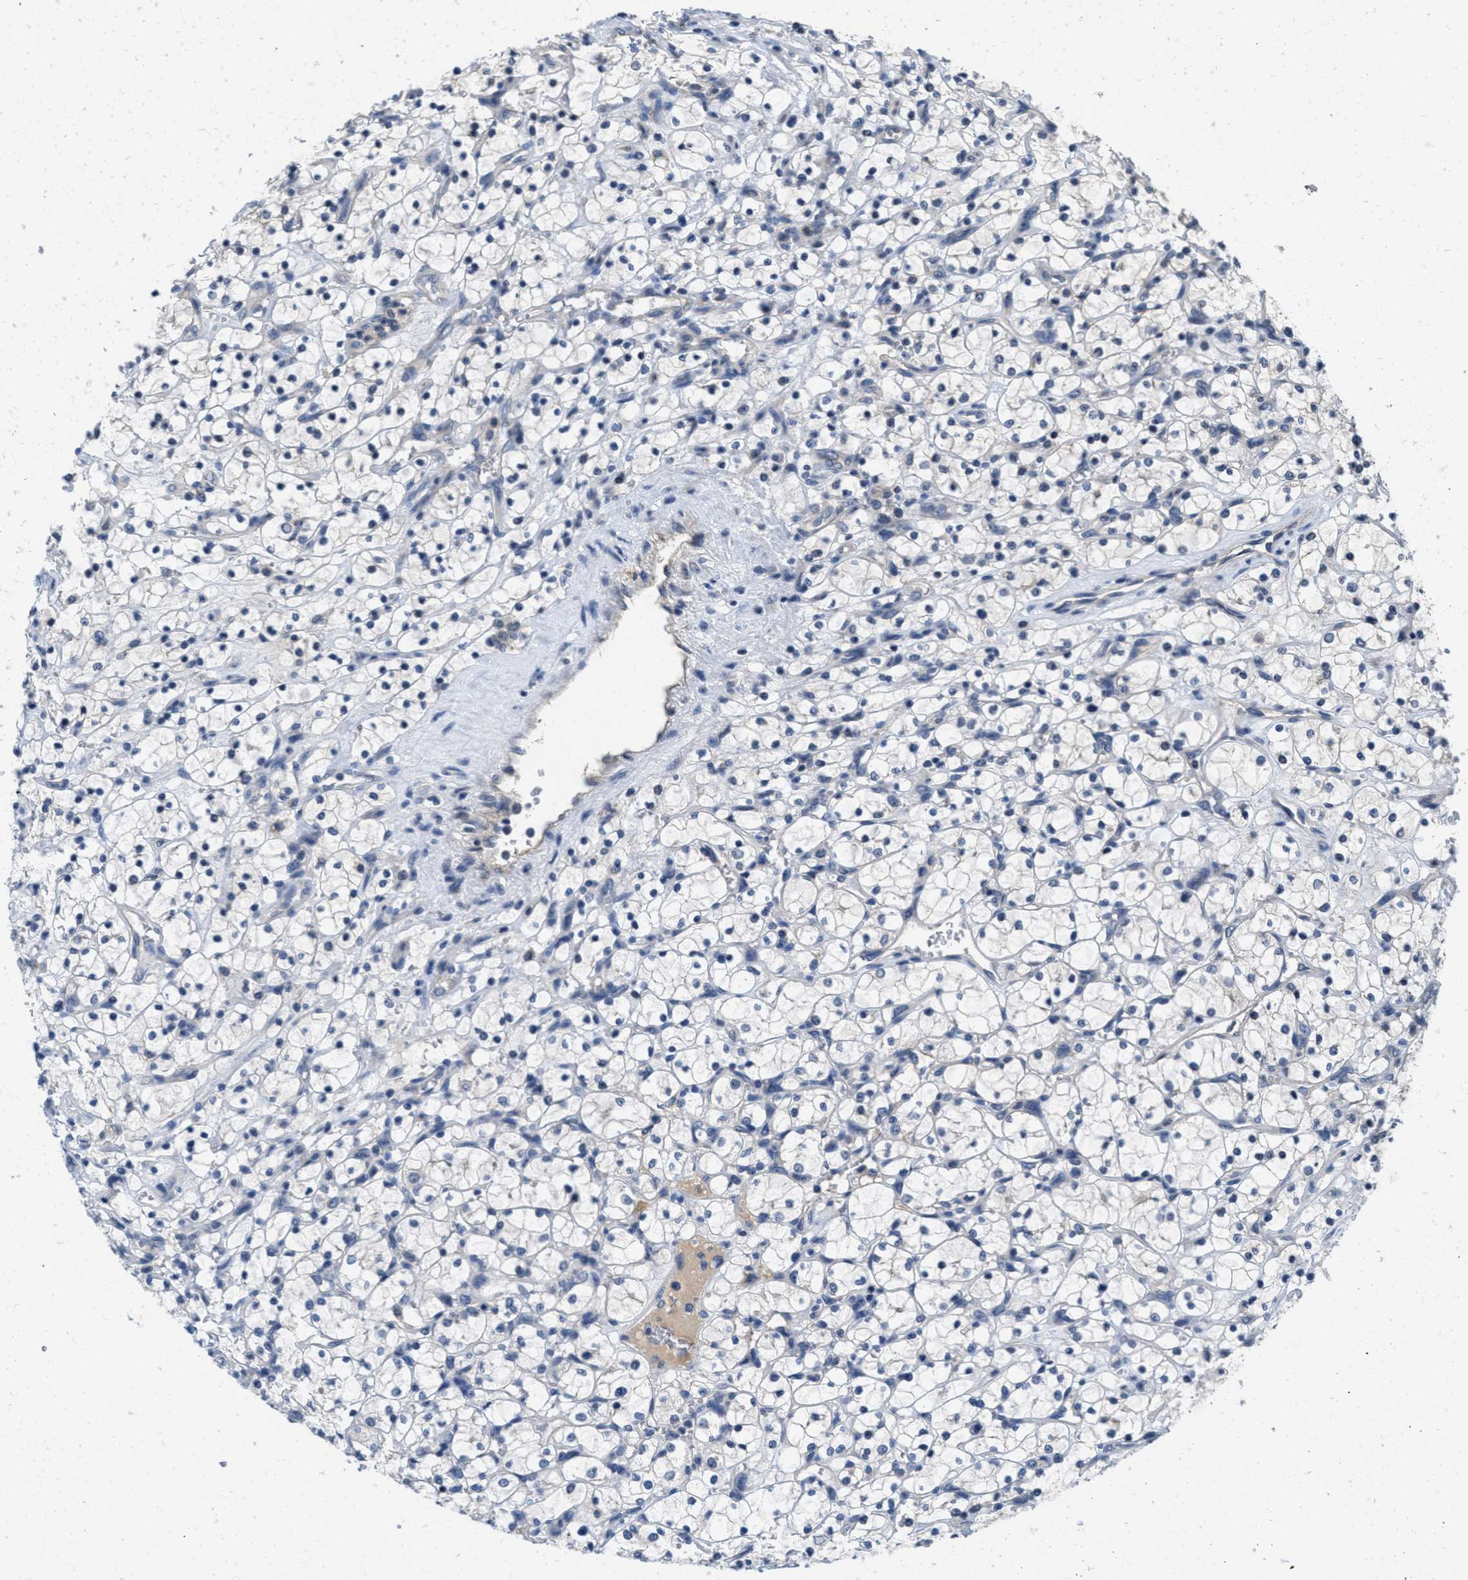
{"staining": {"intensity": "negative", "quantity": "none", "location": "none"}, "tissue": "renal cancer", "cell_type": "Tumor cells", "image_type": "cancer", "snomed": [{"axis": "morphology", "description": "Adenocarcinoma, NOS"}, {"axis": "topography", "description": "Kidney"}], "caption": "Protein analysis of renal cancer shows no significant positivity in tumor cells.", "gene": "ANGPT1", "patient": {"sex": "female", "age": 69}}